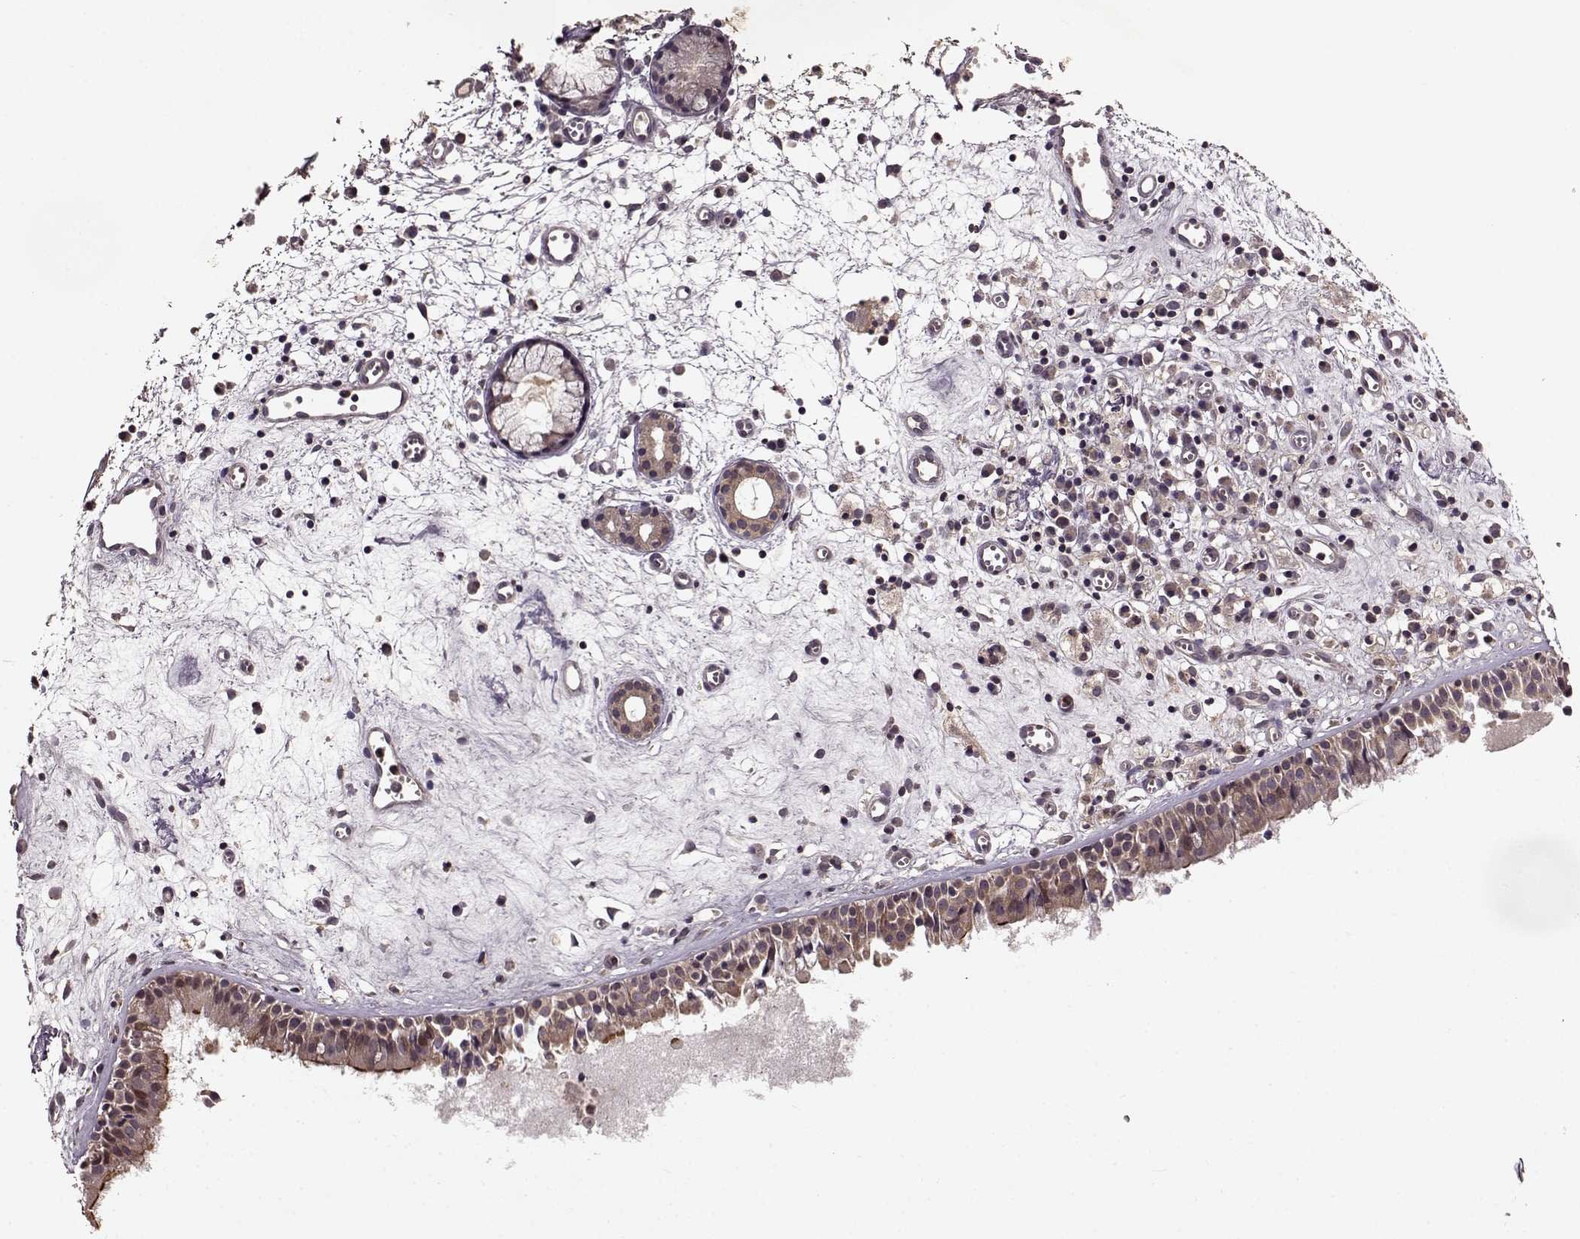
{"staining": {"intensity": "moderate", "quantity": "<25%", "location": "cytoplasmic/membranous"}, "tissue": "nasopharynx", "cell_type": "Respiratory epithelial cells", "image_type": "normal", "snomed": [{"axis": "morphology", "description": "Normal tissue, NOS"}, {"axis": "topography", "description": "Nasopharynx"}], "caption": "Nasopharynx stained with immunohistochemistry (IHC) reveals moderate cytoplasmic/membranous staining in about <25% of respiratory epithelial cells.", "gene": "IFRD2", "patient": {"sex": "male", "age": 61}}